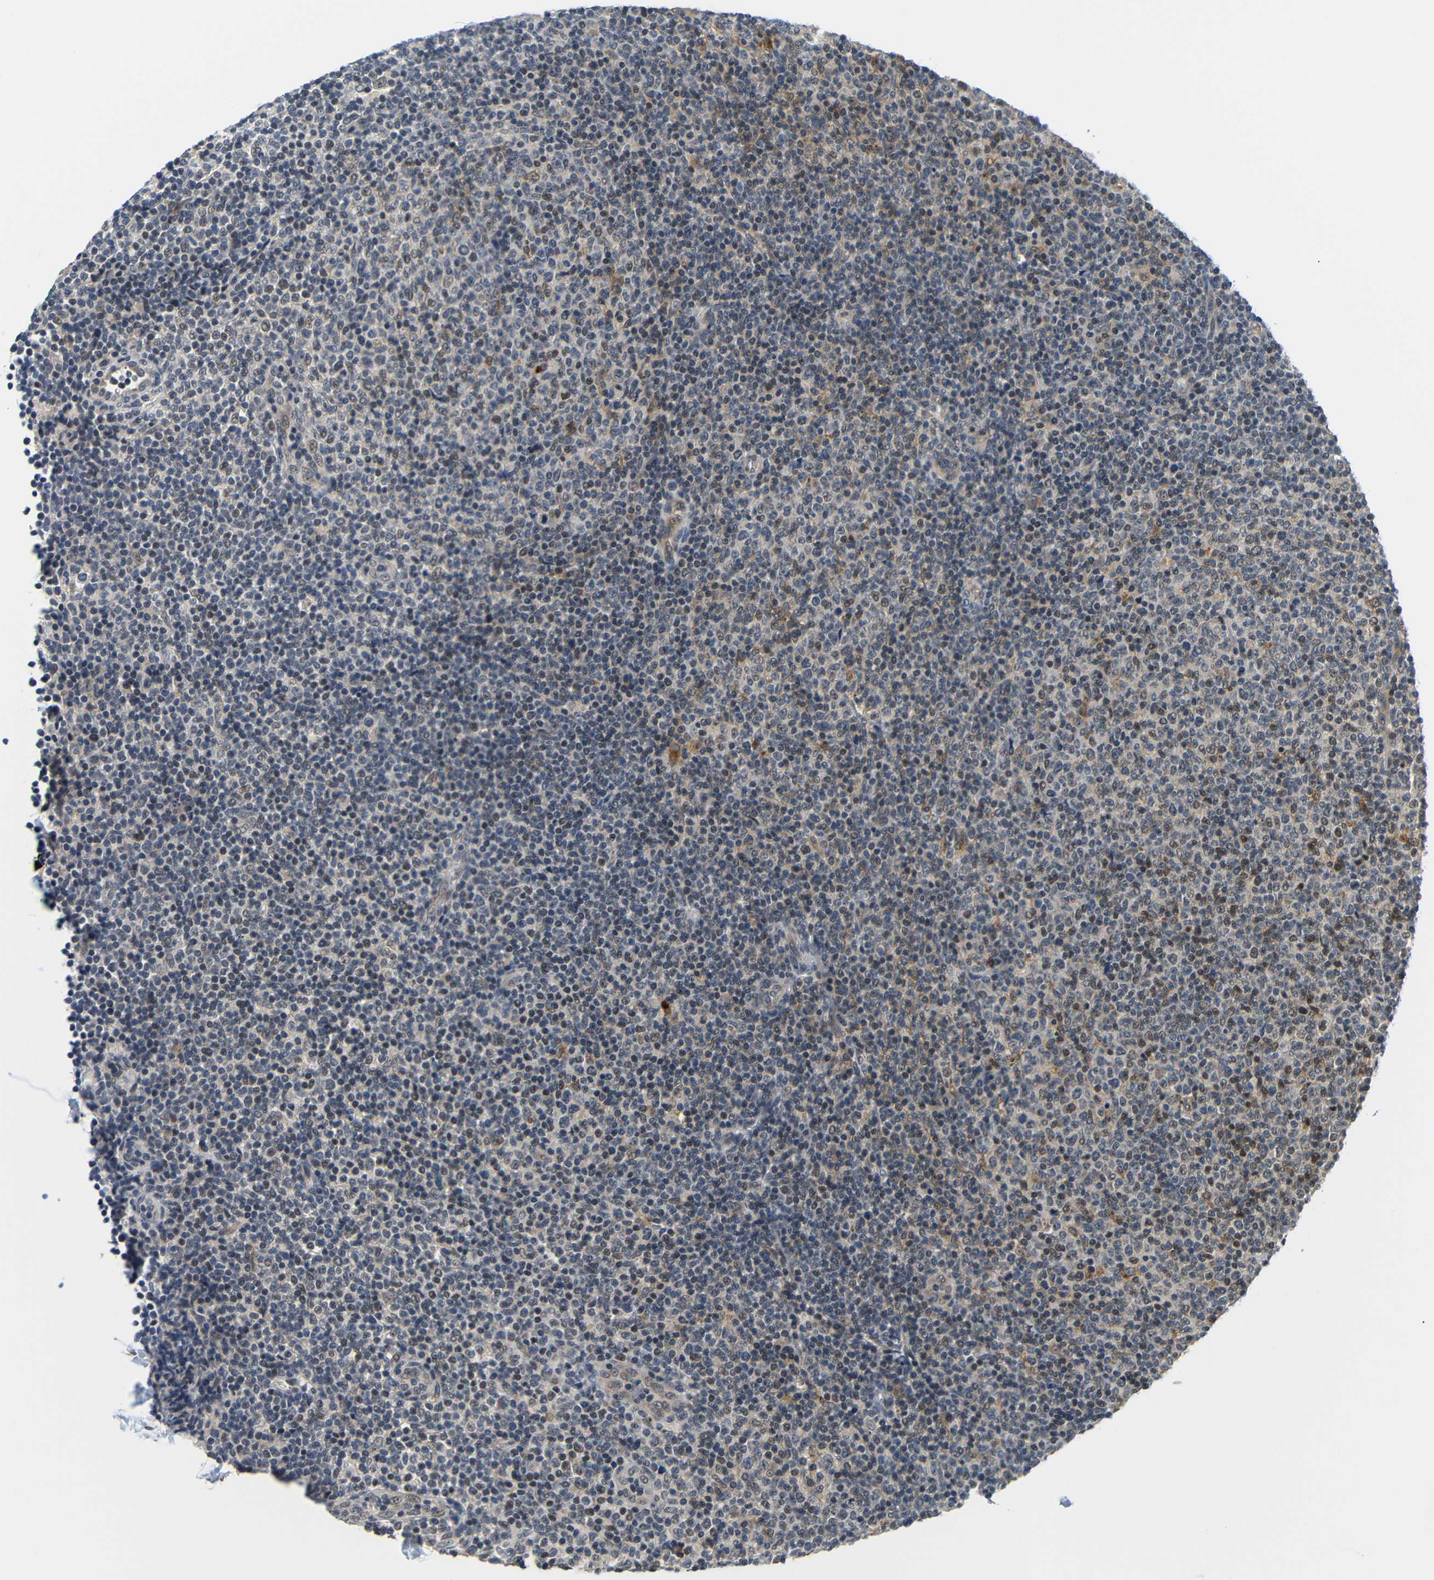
{"staining": {"intensity": "moderate", "quantity": "<25%", "location": "nuclear"}, "tissue": "lymphoma", "cell_type": "Tumor cells", "image_type": "cancer", "snomed": [{"axis": "morphology", "description": "Malignant lymphoma, non-Hodgkin's type, Low grade"}, {"axis": "topography", "description": "Lymph node"}], "caption": "High-power microscopy captured an immunohistochemistry (IHC) photomicrograph of malignant lymphoma, non-Hodgkin's type (low-grade), revealing moderate nuclear staining in about <25% of tumor cells.", "gene": "GJA5", "patient": {"sex": "male", "age": 70}}